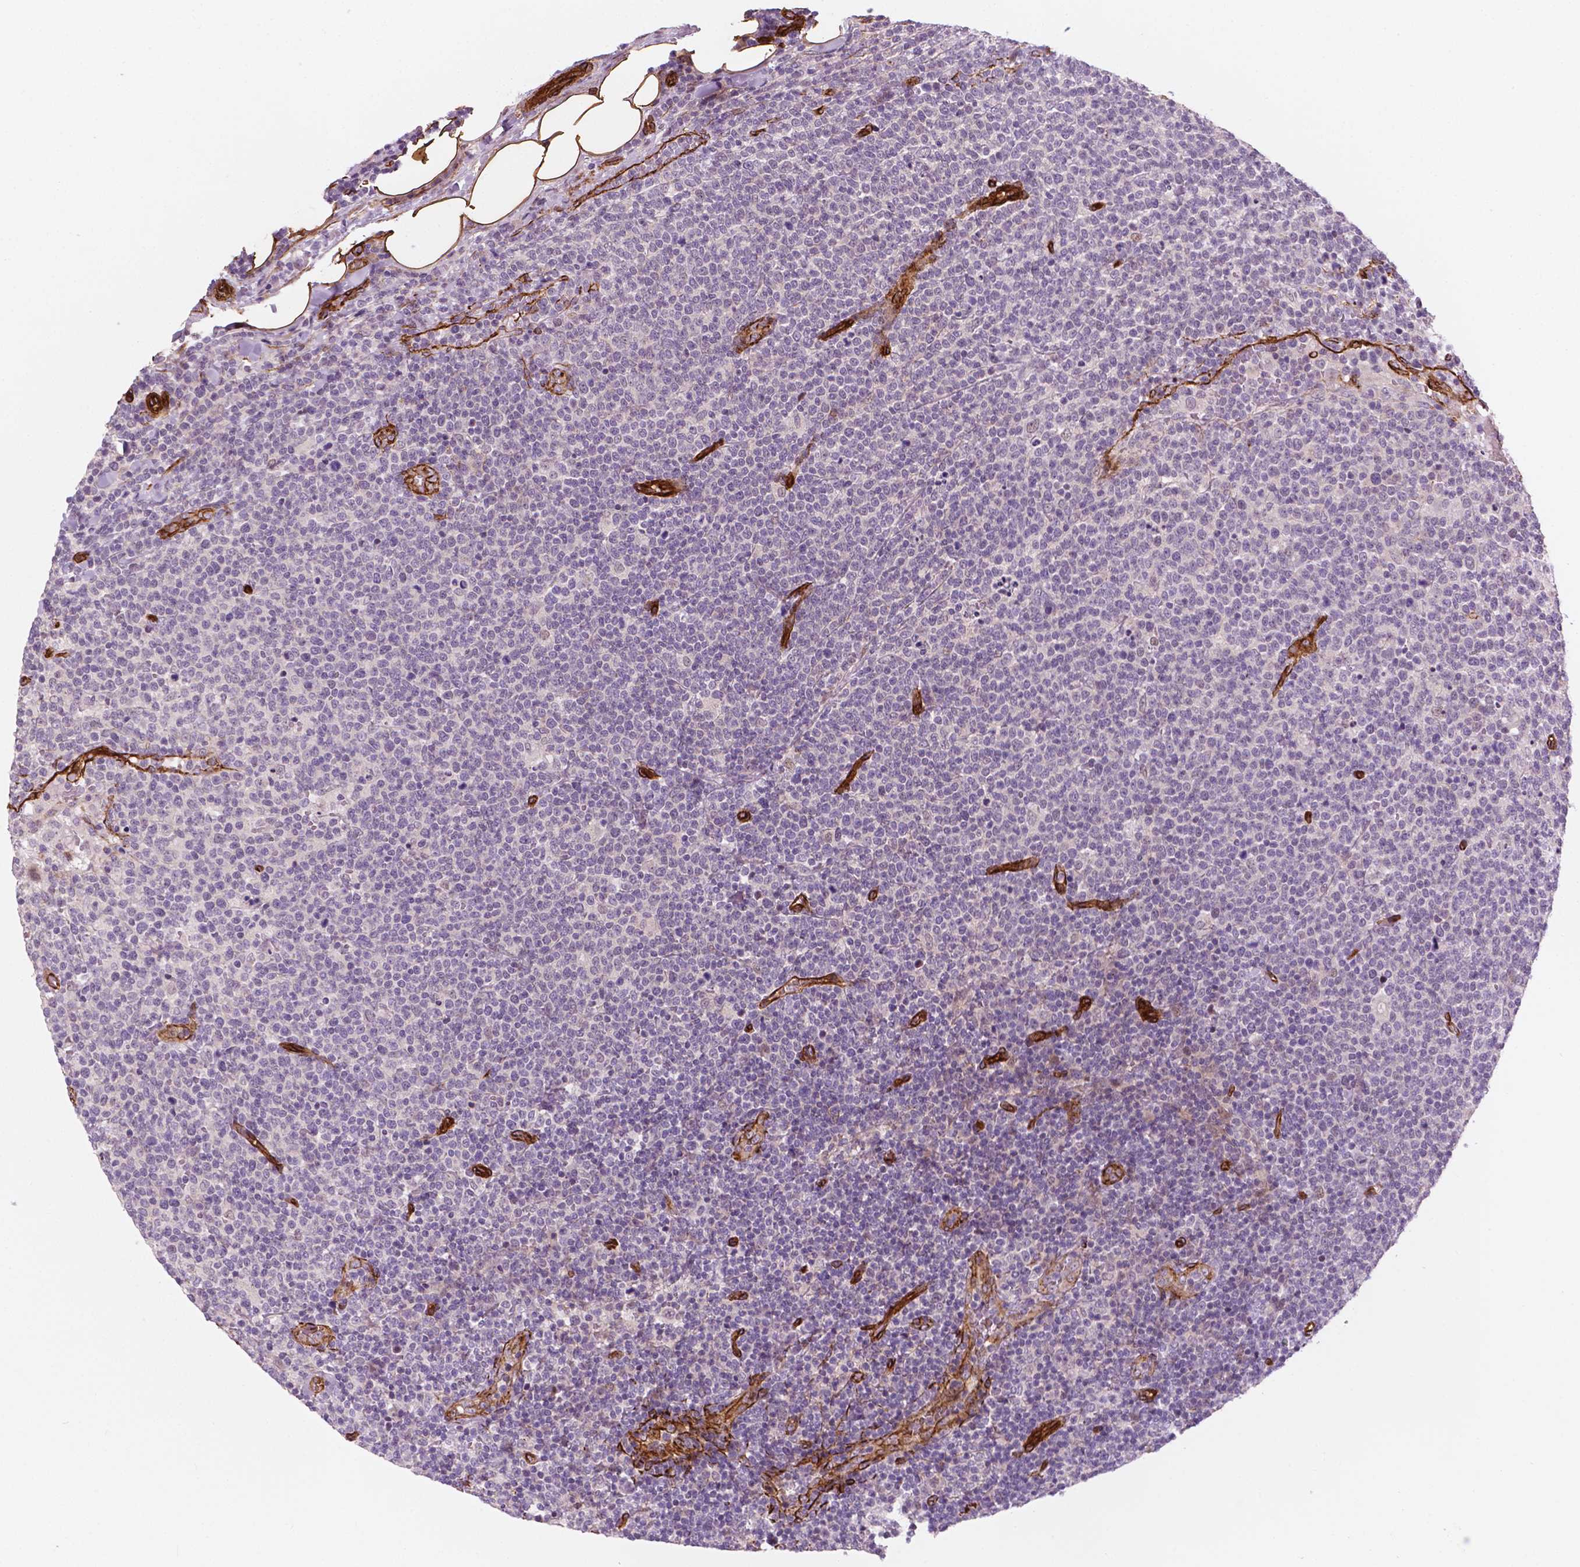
{"staining": {"intensity": "negative", "quantity": "none", "location": "none"}, "tissue": "lymphoma", "cell_type": "Tumor cells", "image_type": "cancer", "snomed": [{"axis": "morphology", "description": "Malignant lymphoma, non-Hodgkin's type, High grade"}, {"axis": "topography", "description": "Lymph node"}], "caption": "Histopathology image shows no protein staining in tumor cells of lymphoma tissue.", "gene": "EGFL8", "patient": {"sex": "male", "age": 61}}